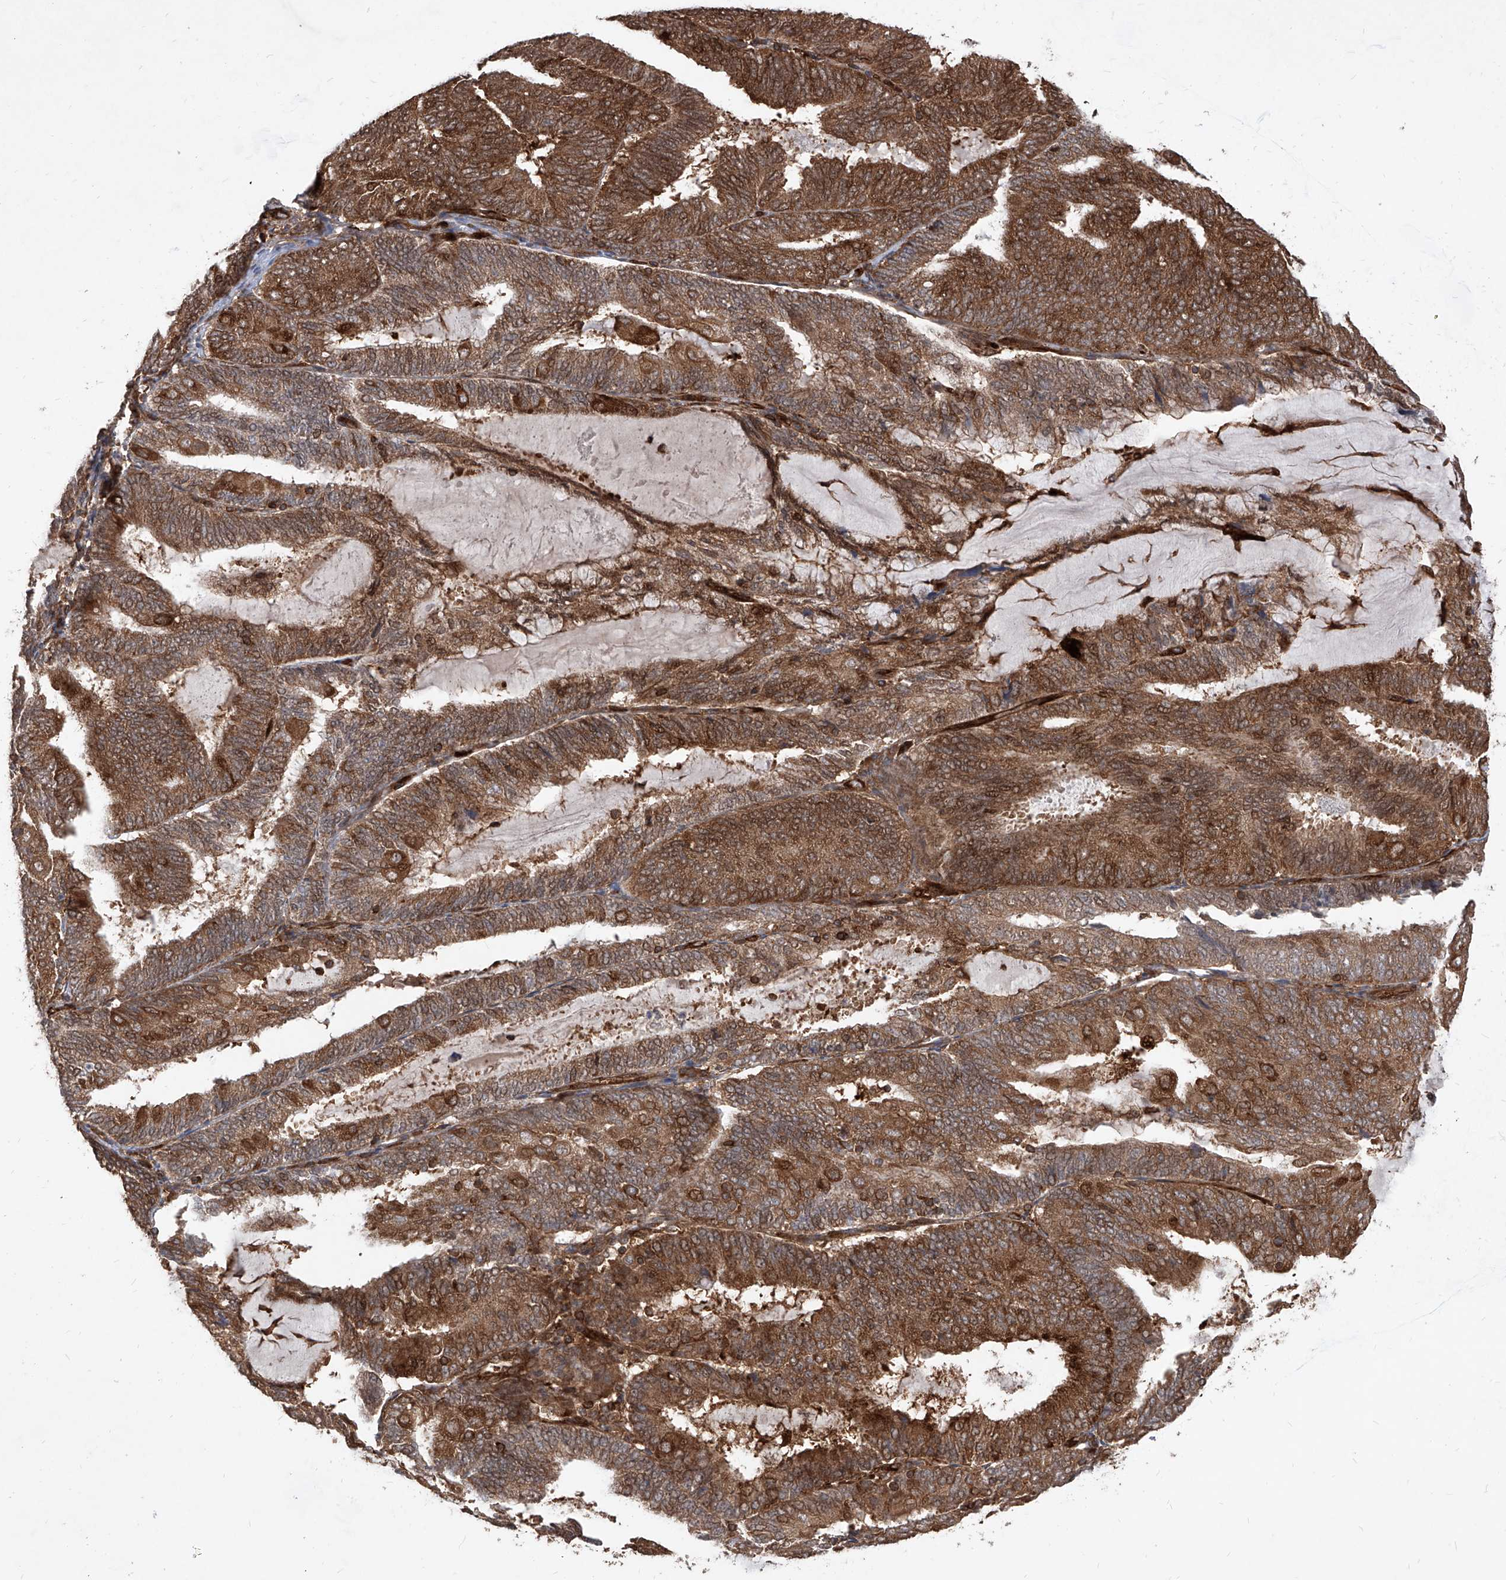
{"staining": {"intensity": "moderate", "quantity": ">75%", "location": "cytoplasmic/membranous,nuclear"}, "tissue": "endometrial cancer", "cell_type": "Tumor cells", "image_type": "cancer", "snomed": [{"axis": "morphology", "description": "Adenocarcinoma, NOS"}, {"axis": "topography", "description": "Endometrium"}], "caption": "This image exhibits IHC staining of human endometrial adenocarcinoma, with medium moderate cytoplasmic/membranous and nuclear expression in about >75% of tumor cells.", "gene": "MAGED2", "patient": {"sex": "female", "age": 81}}